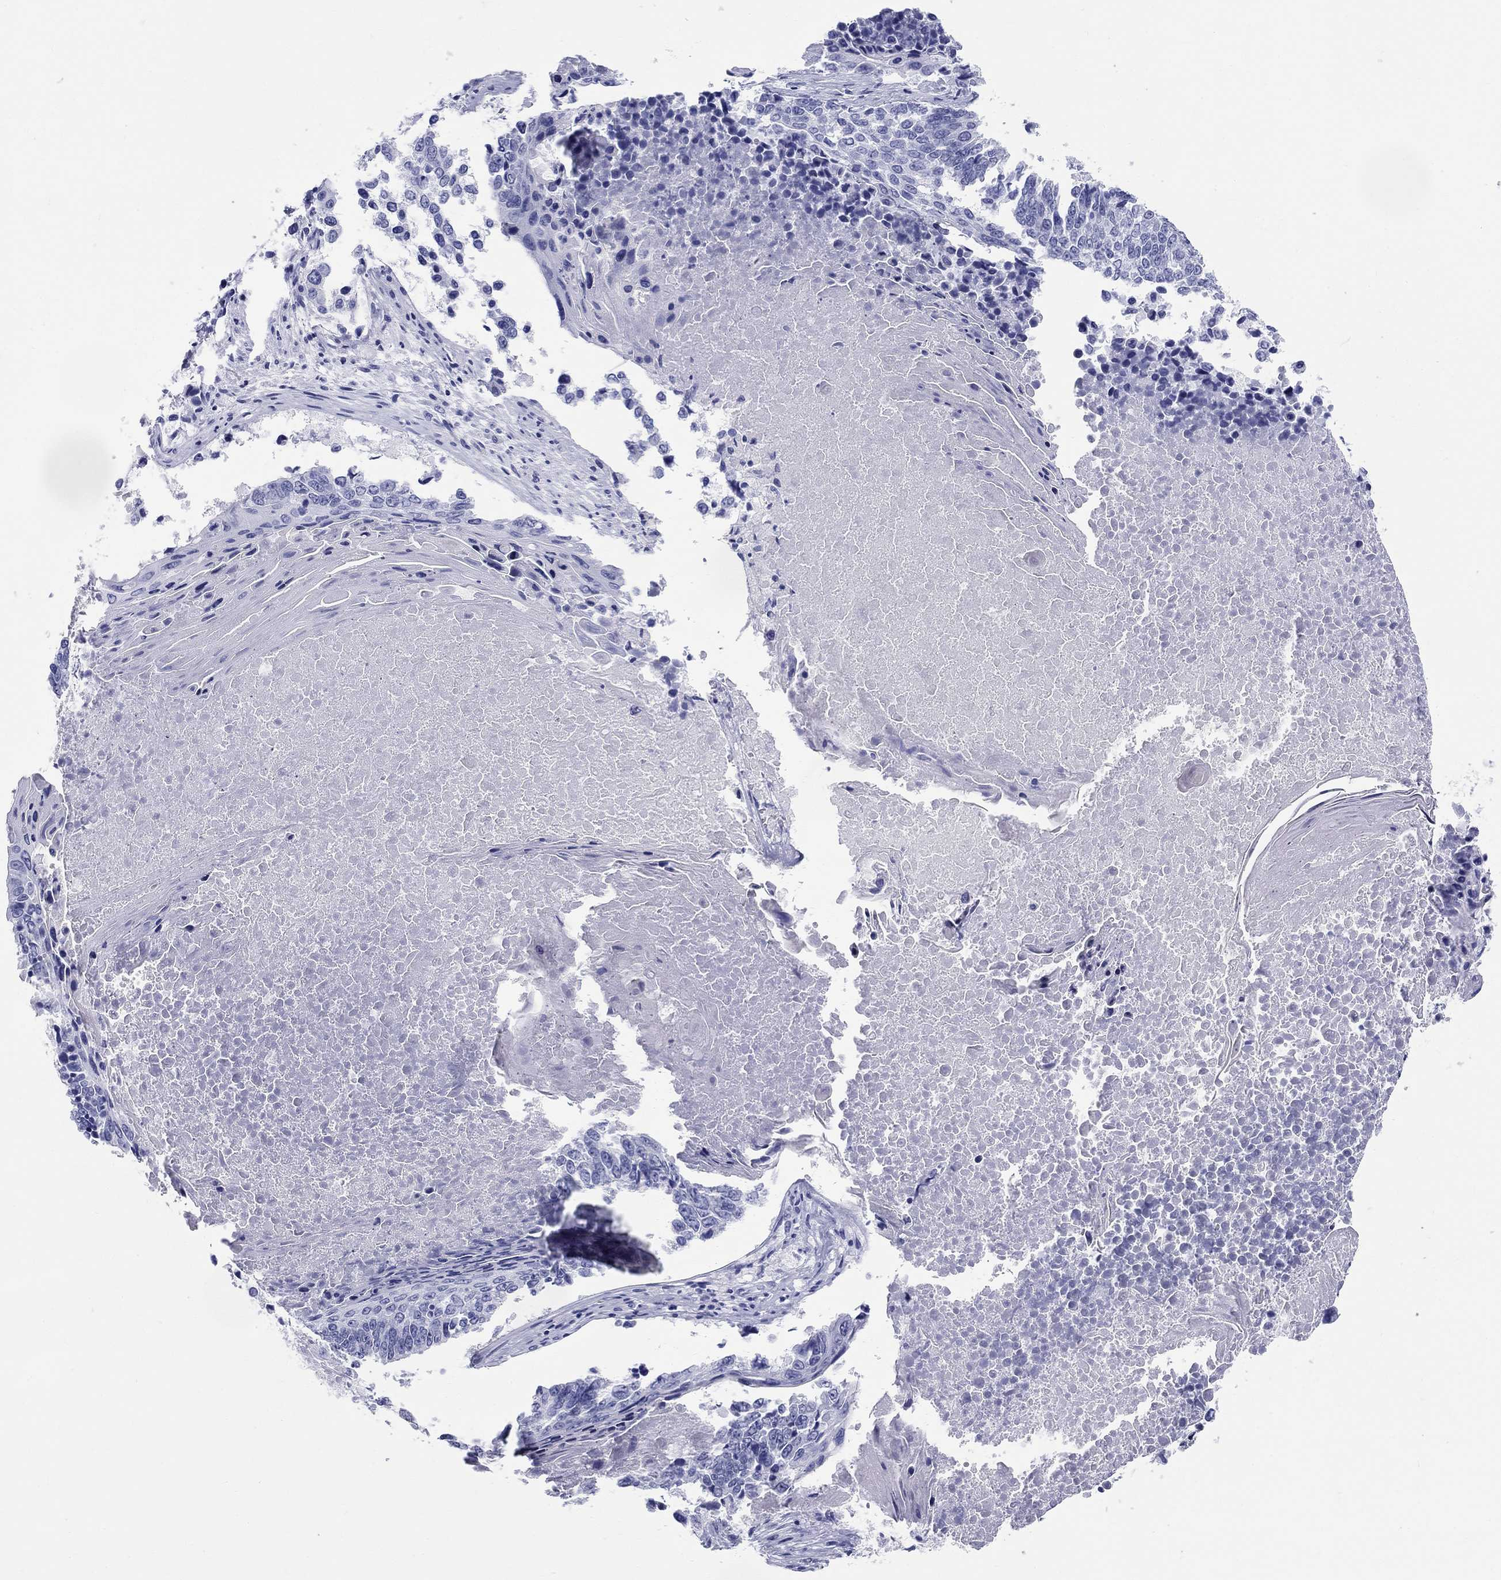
{"staining": {"intensity": "negative", "quantity": "none", "location": "none"}, "tissue": "lung cancer", "cell_type": "Tumor cells", "image_type": "cancer", "snomed": [{"axis": "morphology", "description": "Squamous cell carcinoma, NOS"}, {"axis": "topography", "description": "Lung"}], "caption": "Protein analysis of lung cancer (squamous cell carcinoma) reveals no significant positivity in tumor cells.", "gene": "LAMP5", "patient": {"sex": "male", "age": 73}}